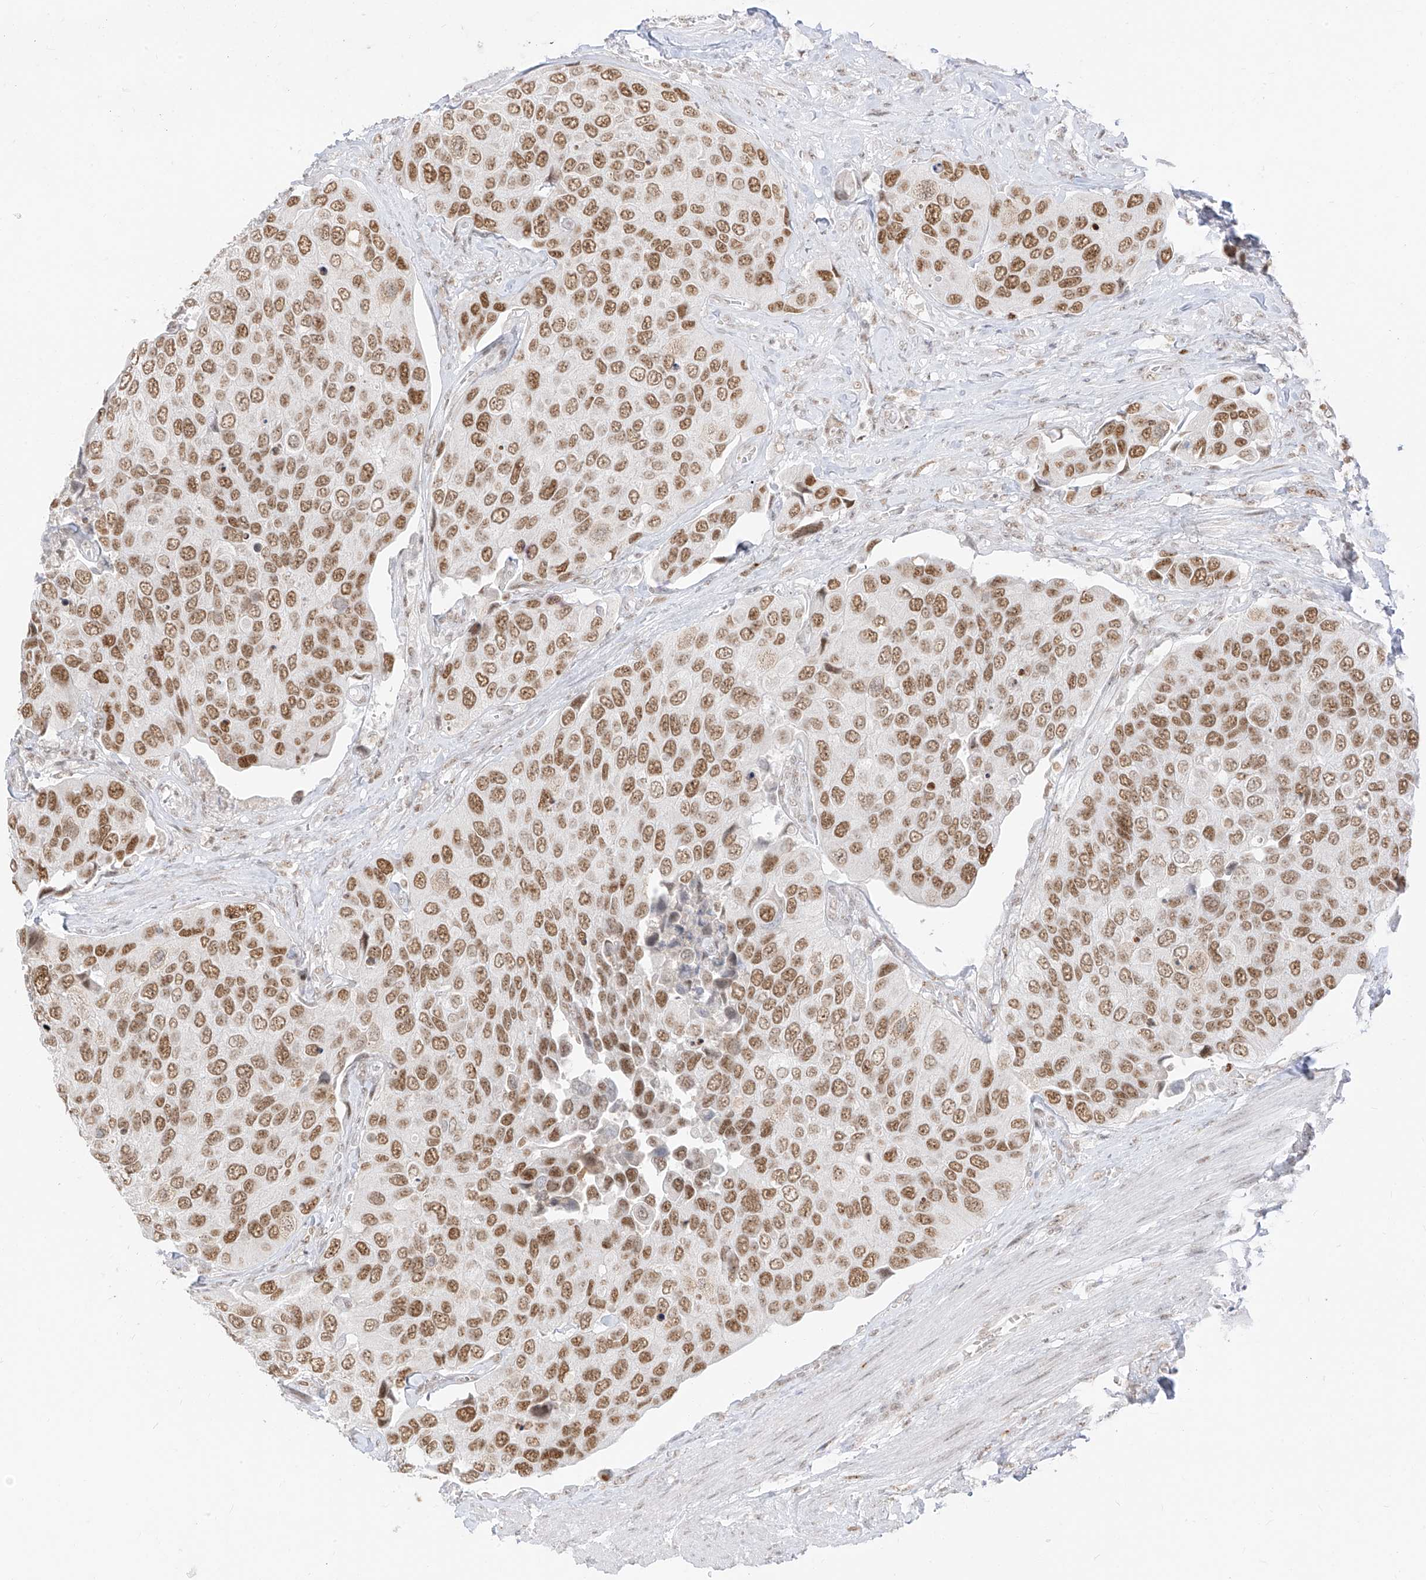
{"staining": {"intensity": "moderate", "quantity": ">75%", "location": "nuclear"}, "tissue": "urothelial cancer", "cell_type": "Tumor cells", "image_type": "cancer", "snomed": [{"axis": "morphology", "description": "Urothelial carcinoma, High grade"}, {"axis": "topography", "description": "Urinary bladder"}], "caption": "Protein analysis of urothelial cancer tissue shows moderate nuclear staining in approximately >75% of tumor cells.", "gene": "SUPT5H", "patient": {"sex": "male", "age": 74}}